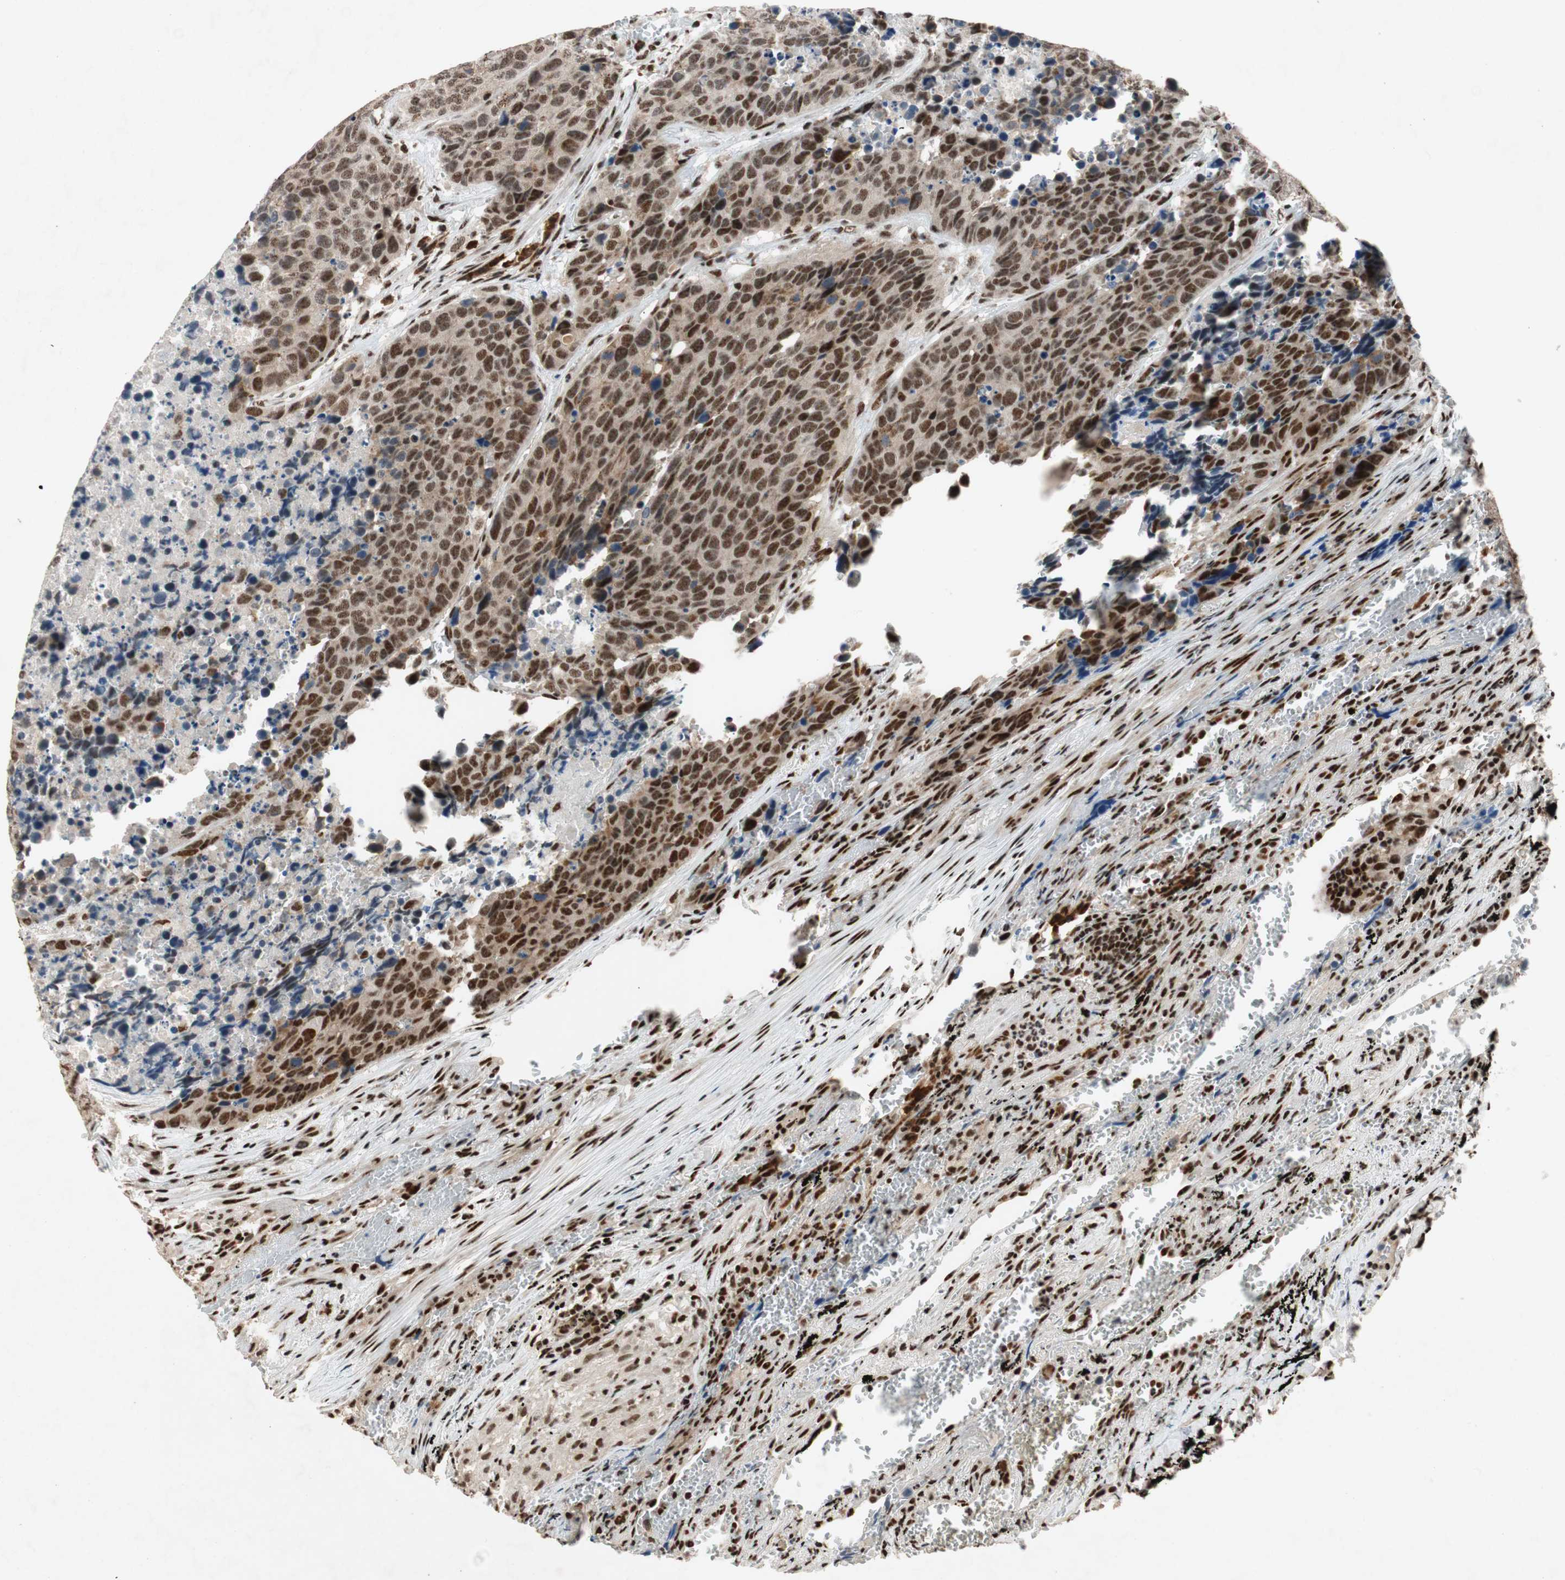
{"staining": {"intensity": "strong", "quantity": ">75%", "location": "nuclear"}, "tissue": "carcinoid", "cell_type": "Tumor cells", "image_type": "cancer", "snomed": [{"axis": "morphology", "description": "Carcinoid, malignant, NOS"}, {"axis": "topography", "description": "Lung"}], "caption": "Tumor cells display high levels of strong nuclear expression in about >75% of cells in human carcinoid (malignant).", "gene": "NCBP3", "patient": {"sex": "male", "age": 60}}